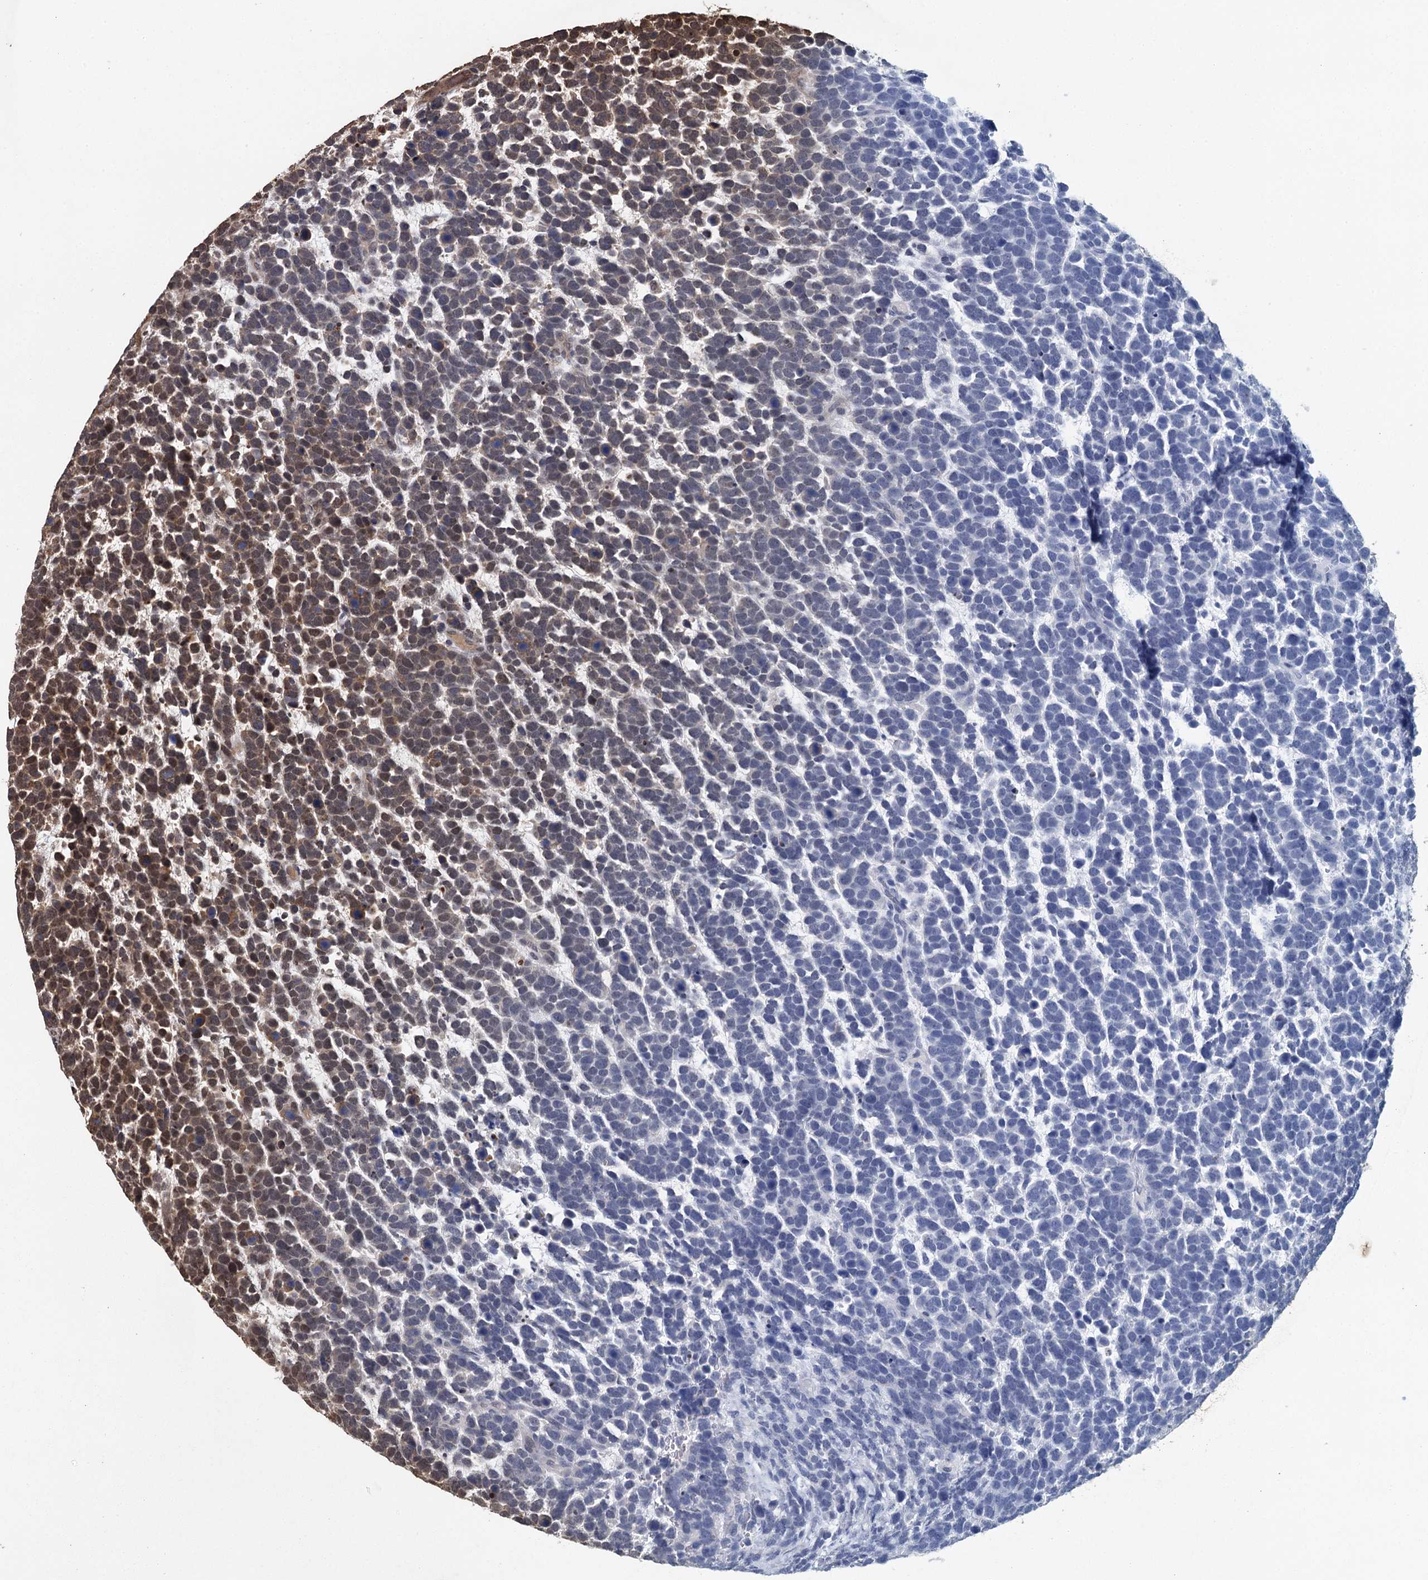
{"staining": {"intensity": "moderate", "quantity": "25%-75%", "location": "cytoplasmic/membranous,nuclear"}, "tissue": "urothelial cancer", "cell_type": "Tumor cells", "image_type": "cancer", "snomed": [{"axis": "morphology", "description": "Urothelial carcinoma, High grade"}, {"axis": "topography", "description": "Urinary bladder"}], "caption": "The immunohistochemical stain shows moderate cytoplasmic/membranous and nuclear expression in tumor cells of urothelial cancer tissue.", "gene": "MYG1", "patient": {"sex": "female", "age": 82}}